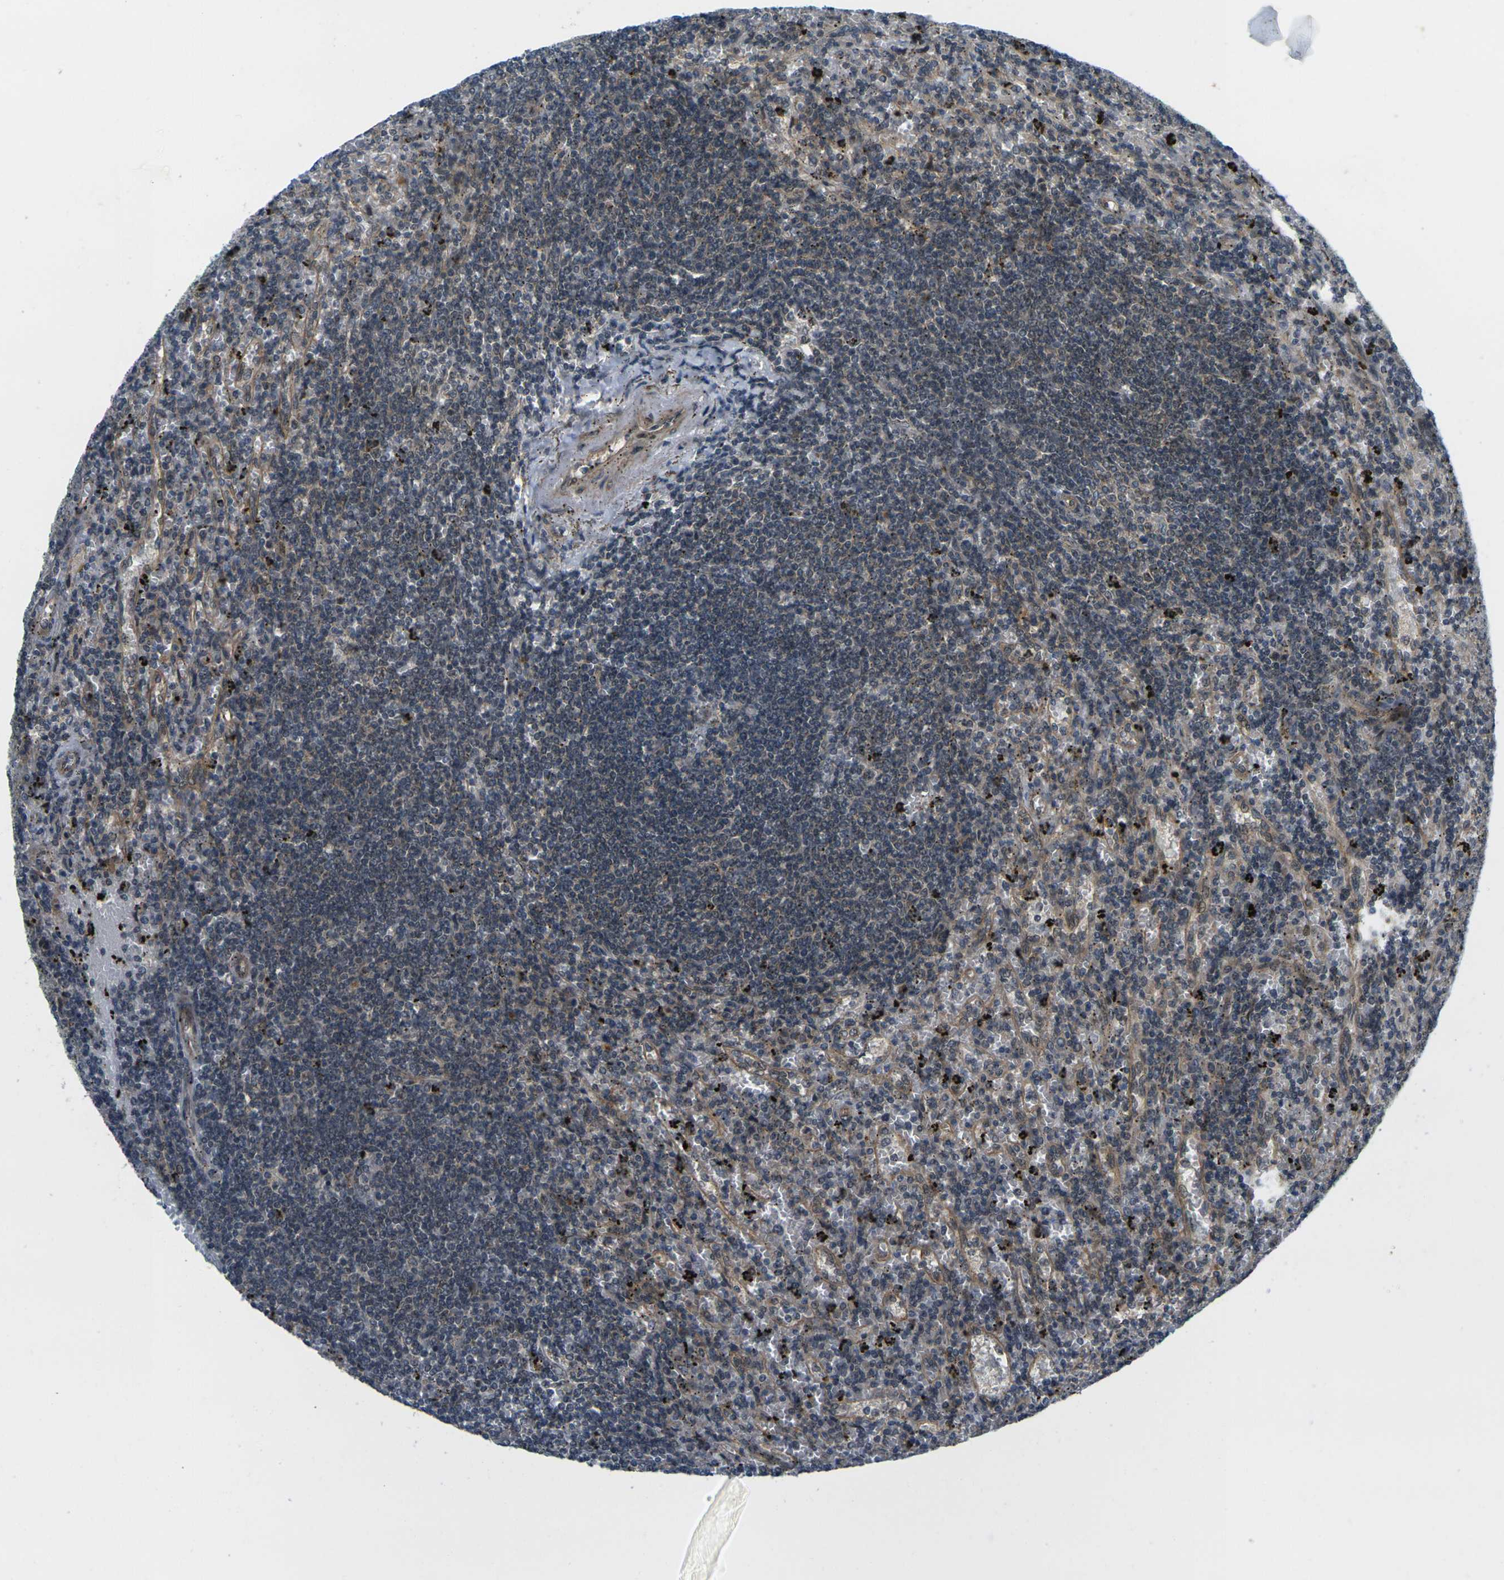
{"staining": {"intensity": "negative", "quantity": "none", "location": "none"}, "tissue": "lymphoma", "cell_type": "Tumor cells", "image_type": "cancer", "snomed": [{"axis": "morphology", "description": "Malignant lymphoma, non-Hodgkin's type, Low grade"}, {"axis": "topography", "description": "Spleen"}], "caption": "An IHC image of lymphoma is shown. There is no staining in tumor cells of lymphoma.", "gene": "KCTD10", "patient": {"sex": "male", "age": 76}}